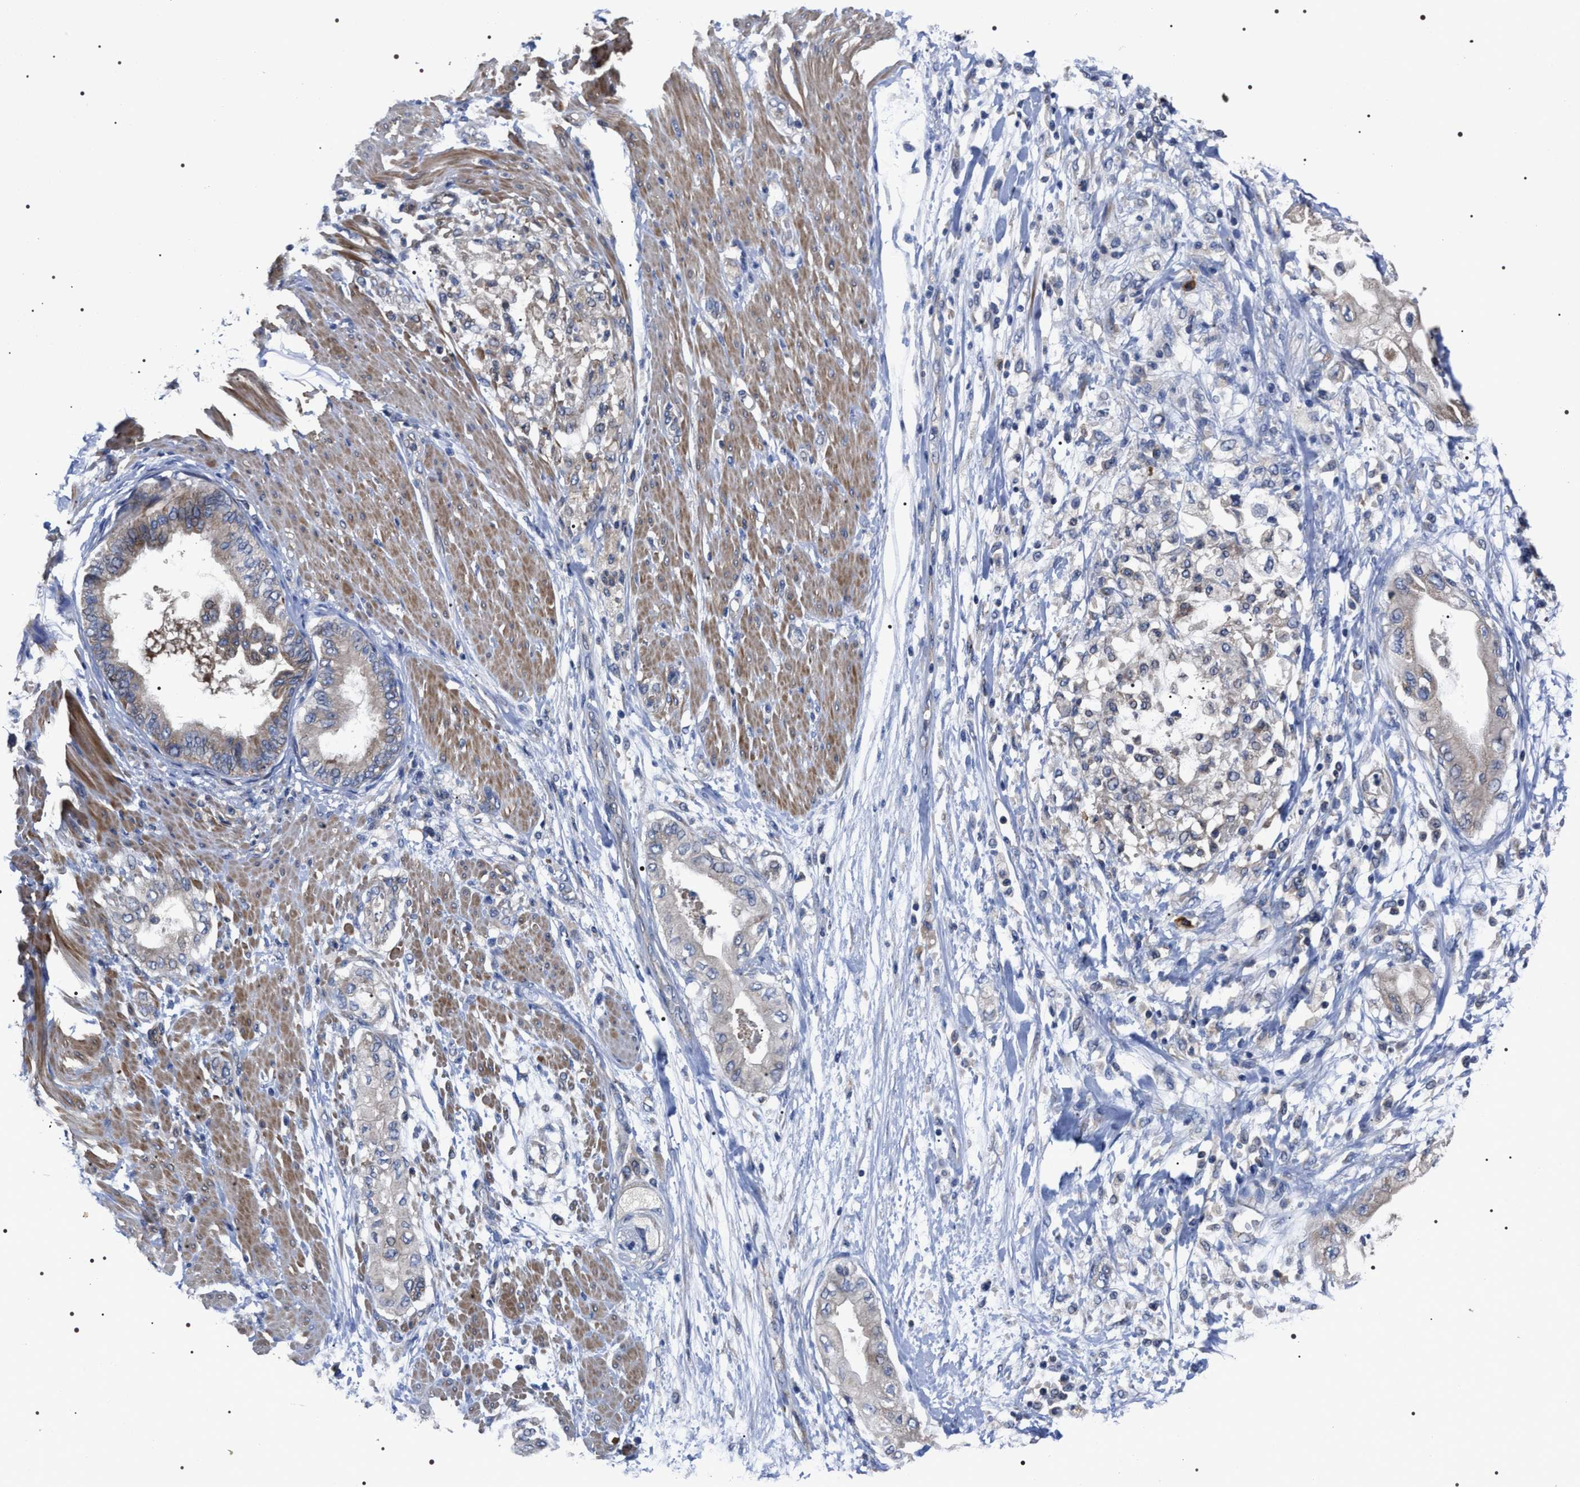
{"staining": {"intensity": "negative", "quantity": "none", "location": "none"}, "tissue": "adipose tissue", "cell_type": "Adipocytes", "image_type": "normal", "snomed": [{"axis": "morphology", "description": "Normal tissue, NOS"}, {"axis": "morphology", "description": "Adenocarcinoma, NOS"}, {"axis": "topography", "description": "Duodenum"}, {"axis": "topography", "description": "Peripheral nerve tissue"}], "caption": "A micrograph of adipose tissue stained for a protein reveals no brown staining in adipocytes.", "gene": "MIS18A", "patient": {"sex": "female", "age": 60}}